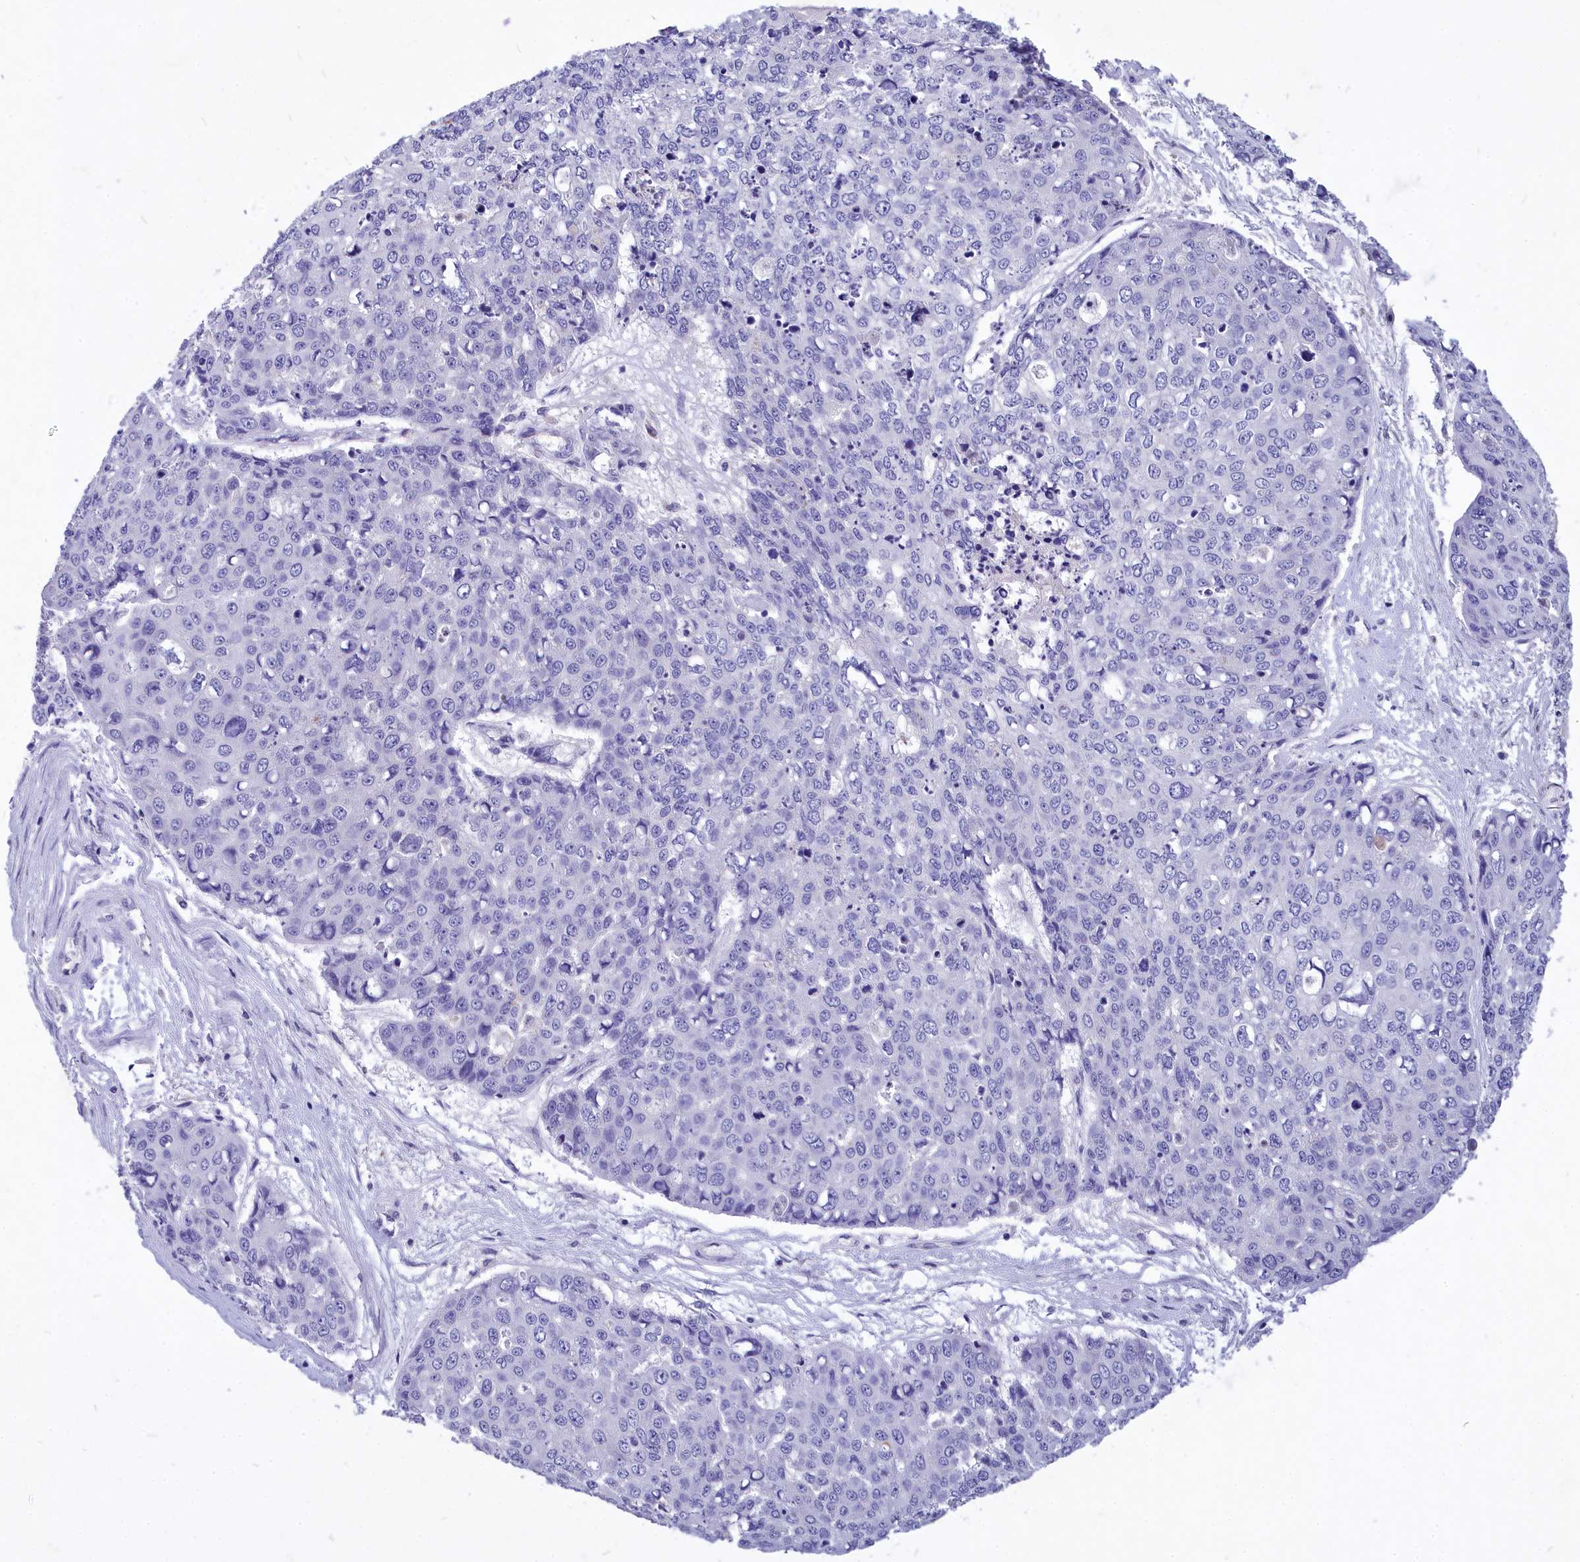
{"staining": {"intensity": "negative", "quantity": "none", "location": "none"}, "tissue": "skin cancer", "cell_type": "Tumor cells", "image_type": "cancer", "snomed": [{"axis": "morphology", "description": "Squamous cell carcinoma, NOS"}, {"axis": "topography", "description": "Skin"}], "caption": "The photomicrograph exhibits no staining of tumor cells in skin cancer.", "gene": "DEFB119", "patient": {"sex": "female", "age": 44}}